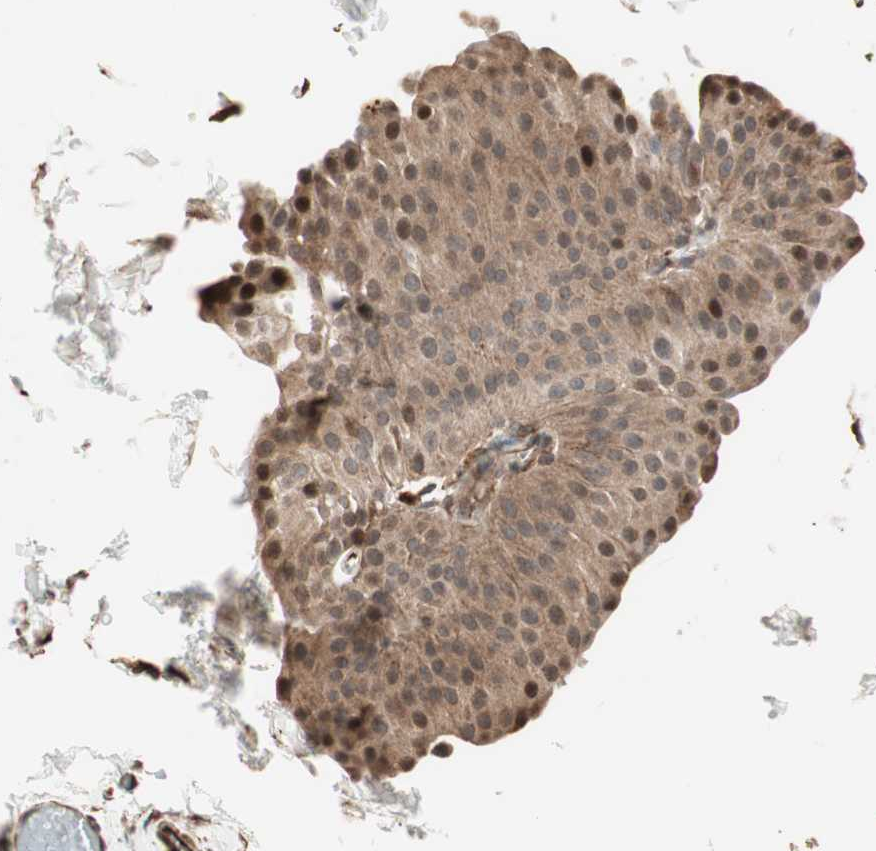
{"staining": {"intensity": "moderate", "quantity": ">75%", "location": "cytoplasmic/membranous"}, "tissue": "urothelial cancer", "cell_type": "Tumor cells", "image_type": "cancer", "snomed": [{"axis": "morphology", "description": "Urothelial carcinoma, Low grade"}, {"axis": "topography", "description": "Urinary bladder"}], "caption": "Immunohistochemistry (DAB) staining of human urothelial cancer reveals moderate cytoplasmic/membranous protein expression in about >75% of tumor cells.", "gene": "MAD2L2", "patient": {"sex": "female", "age": 60}}